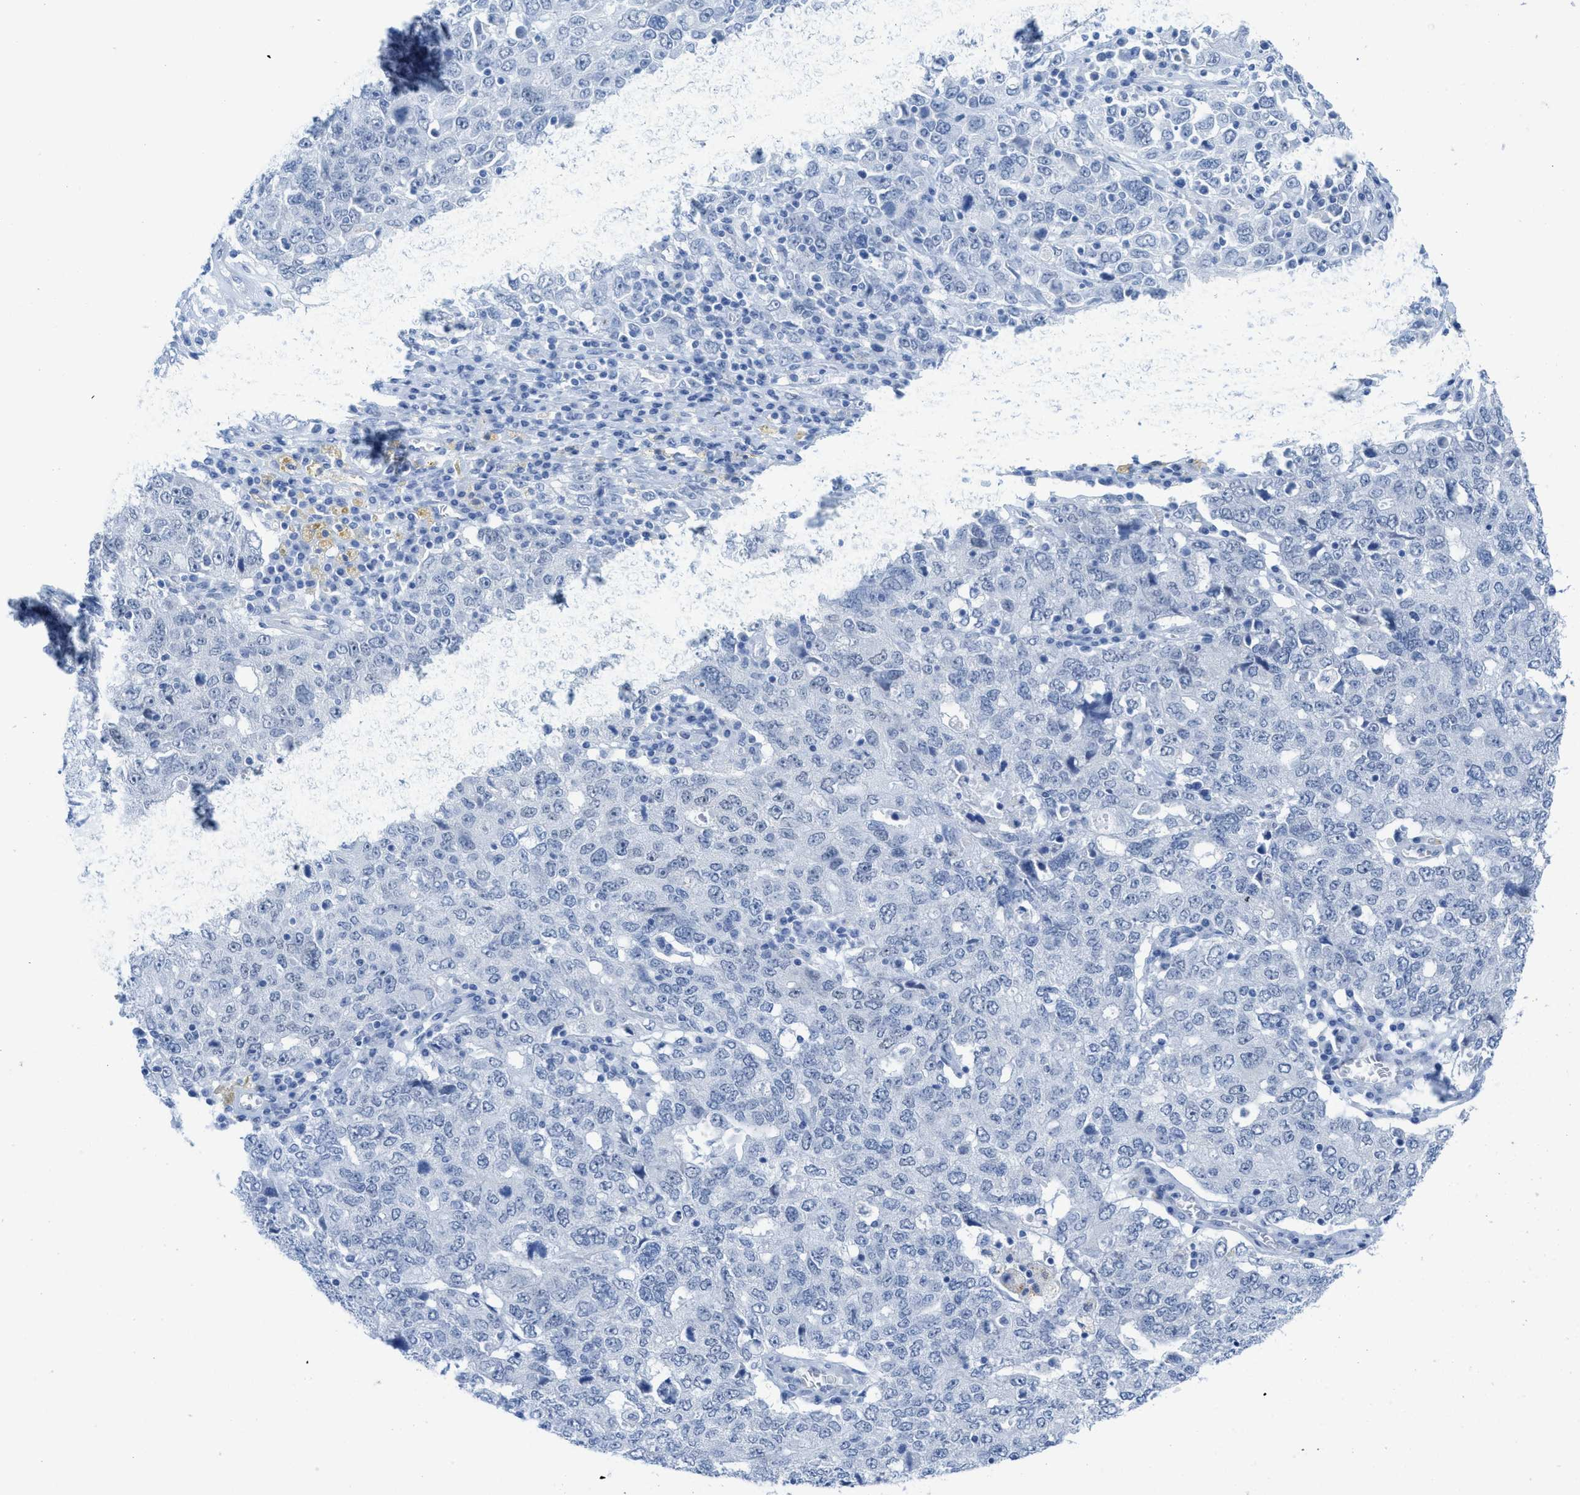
{"staining": {"intensity": "negative", "quantity": "none", "location": "none"}, "tissue": "ovarian cancer", "cell_type": "Tumor cells", "image_type": "cancer", "snomed": [{"axis": "morphology", "description": "Carcinoma, endometroid"}, {"axis": "topography", "description": "Ovary"}], "caption": "Histopathology image shows no significant protein positivity in tumor cells of ovarian endometroid carcinoma.", "gene": "WDR4", "patient": {"sex": "female", "age": 62}}